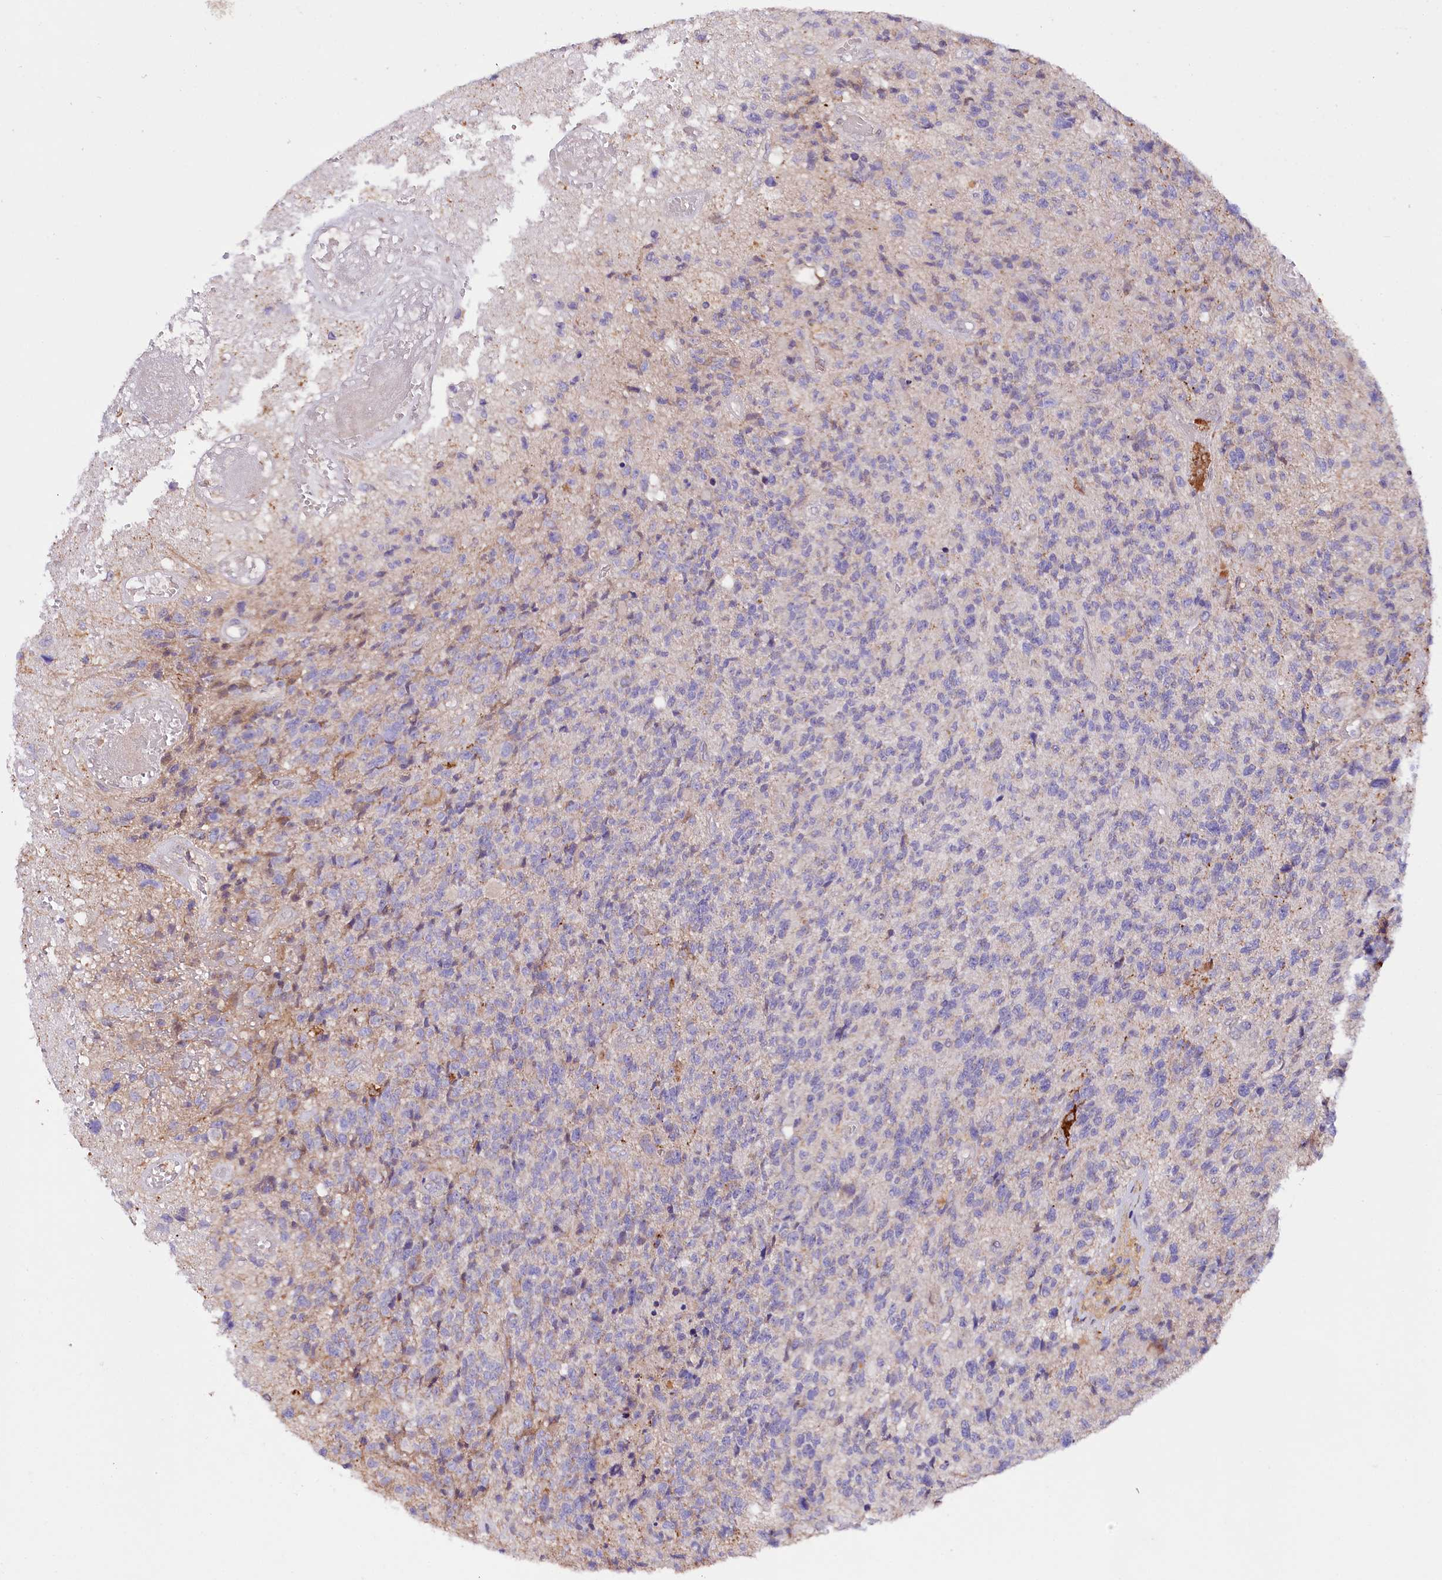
{"staining": {"intensity": "negative", "quantity": "none", "location": "none"}, "tissue": "glioma", "cell_type": "Tumor cells", "image_type": "cancer", "snomed": [{"axis": "morphology", "description": "Glioma, malignant, High grade"}, {"axis": "topography", "description": "Brain"}], "caption": "An immunohistochemistry histopathology image of glioma is shown. There is no staining in tumor cells of glioma.", "gene": "ZNF226", "patient": {"sex": "male", "age": 76}}